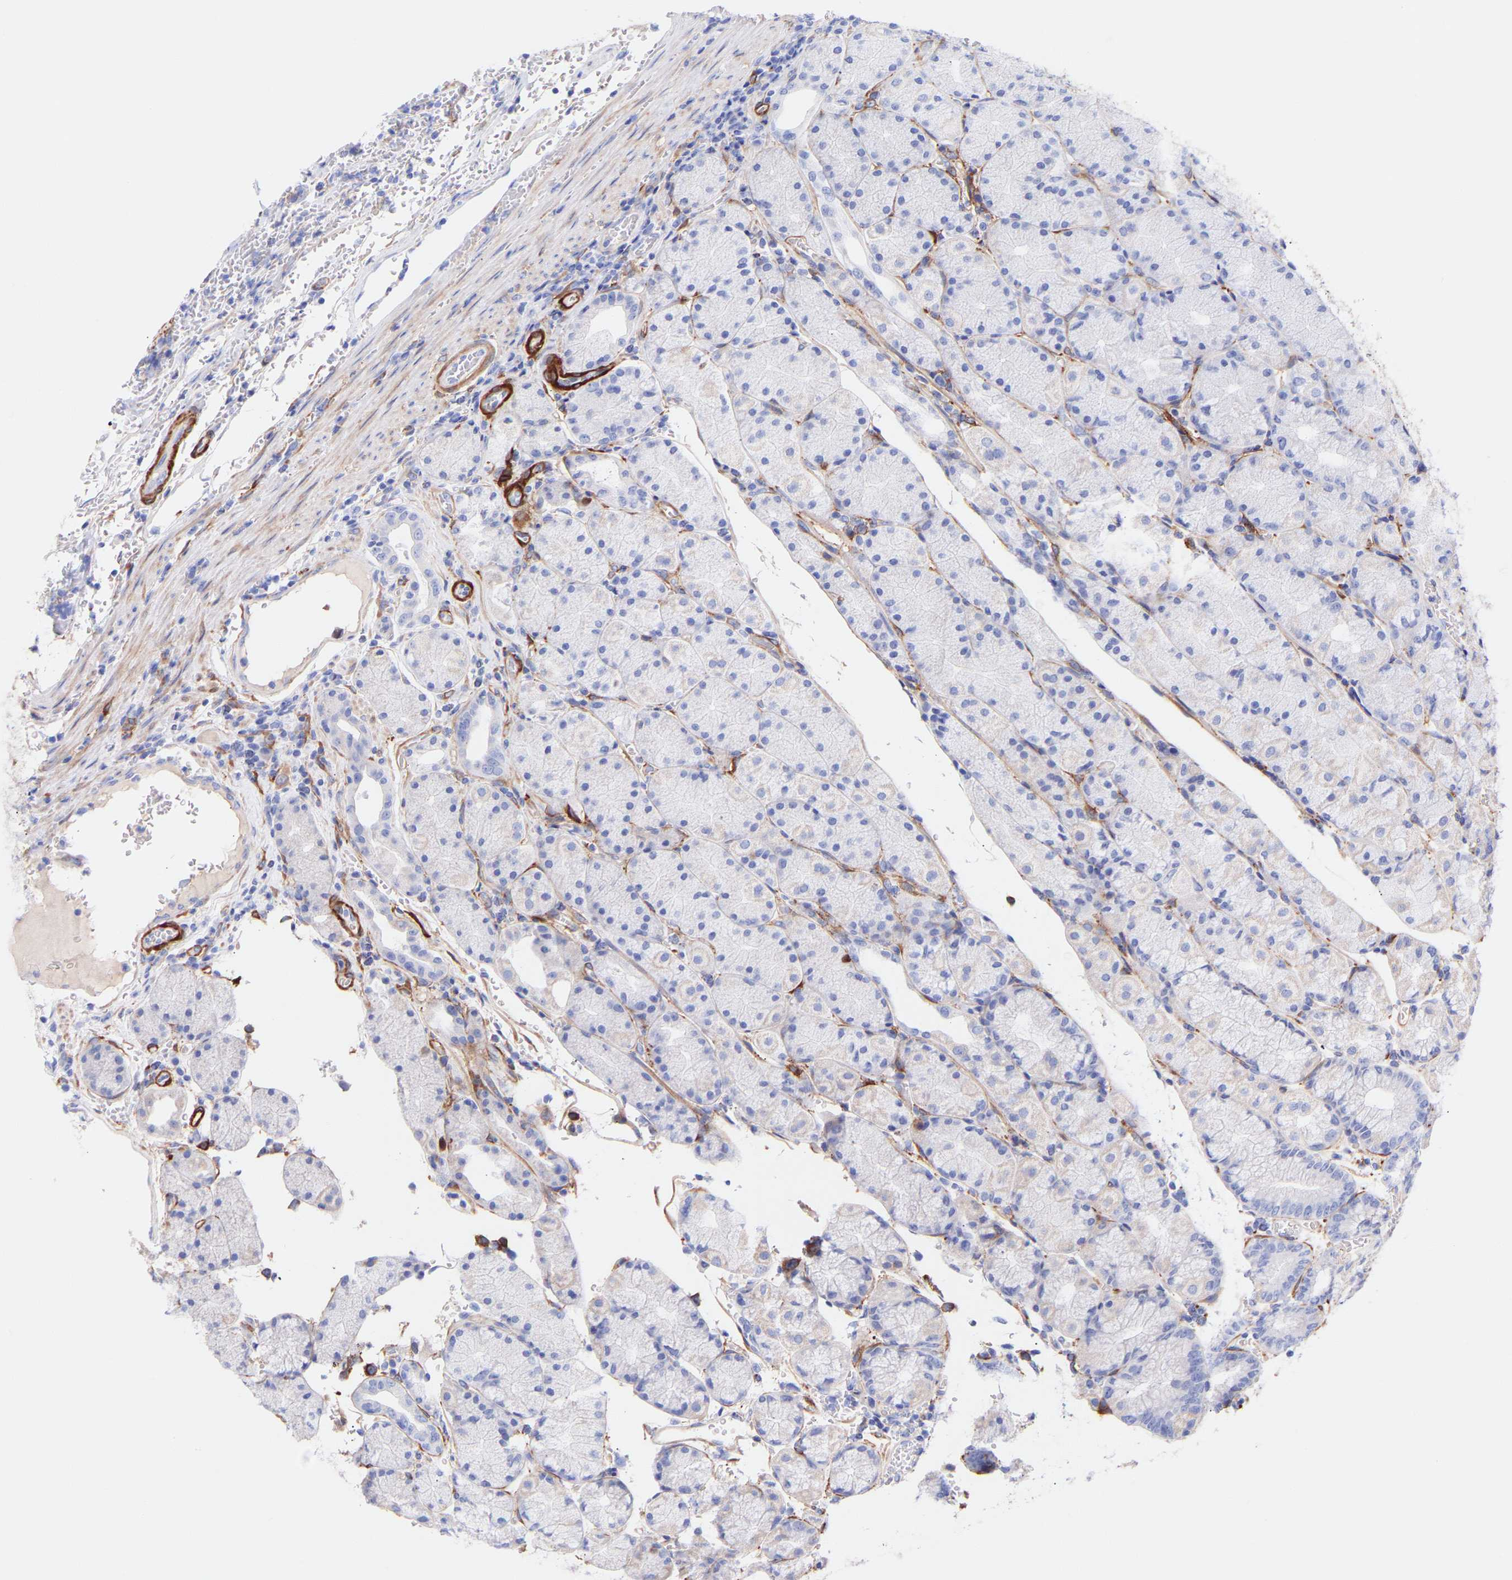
{"staining": {"intensity": "negative", "quantity": "none", "location": "none"}, "tissue": "stomach", "cell_type": "Glandular cells", "image_type": "normal", "snomed": [{"axis": "morphology", "description": "Normal tissue, NOS"}, {"axis": "morphology", "description": "Carcinoid, malignant, NOS"}, {"axis": "topography", "description": "Stomach, upper"}], "caption": "A high-resolution histopathology image shows immunohistochemistry staining of unremarkable stomach, which shows no significant staining in glandular cells.", "gene": "AMPH", "patient": {"sex": "male", "age": 39}}